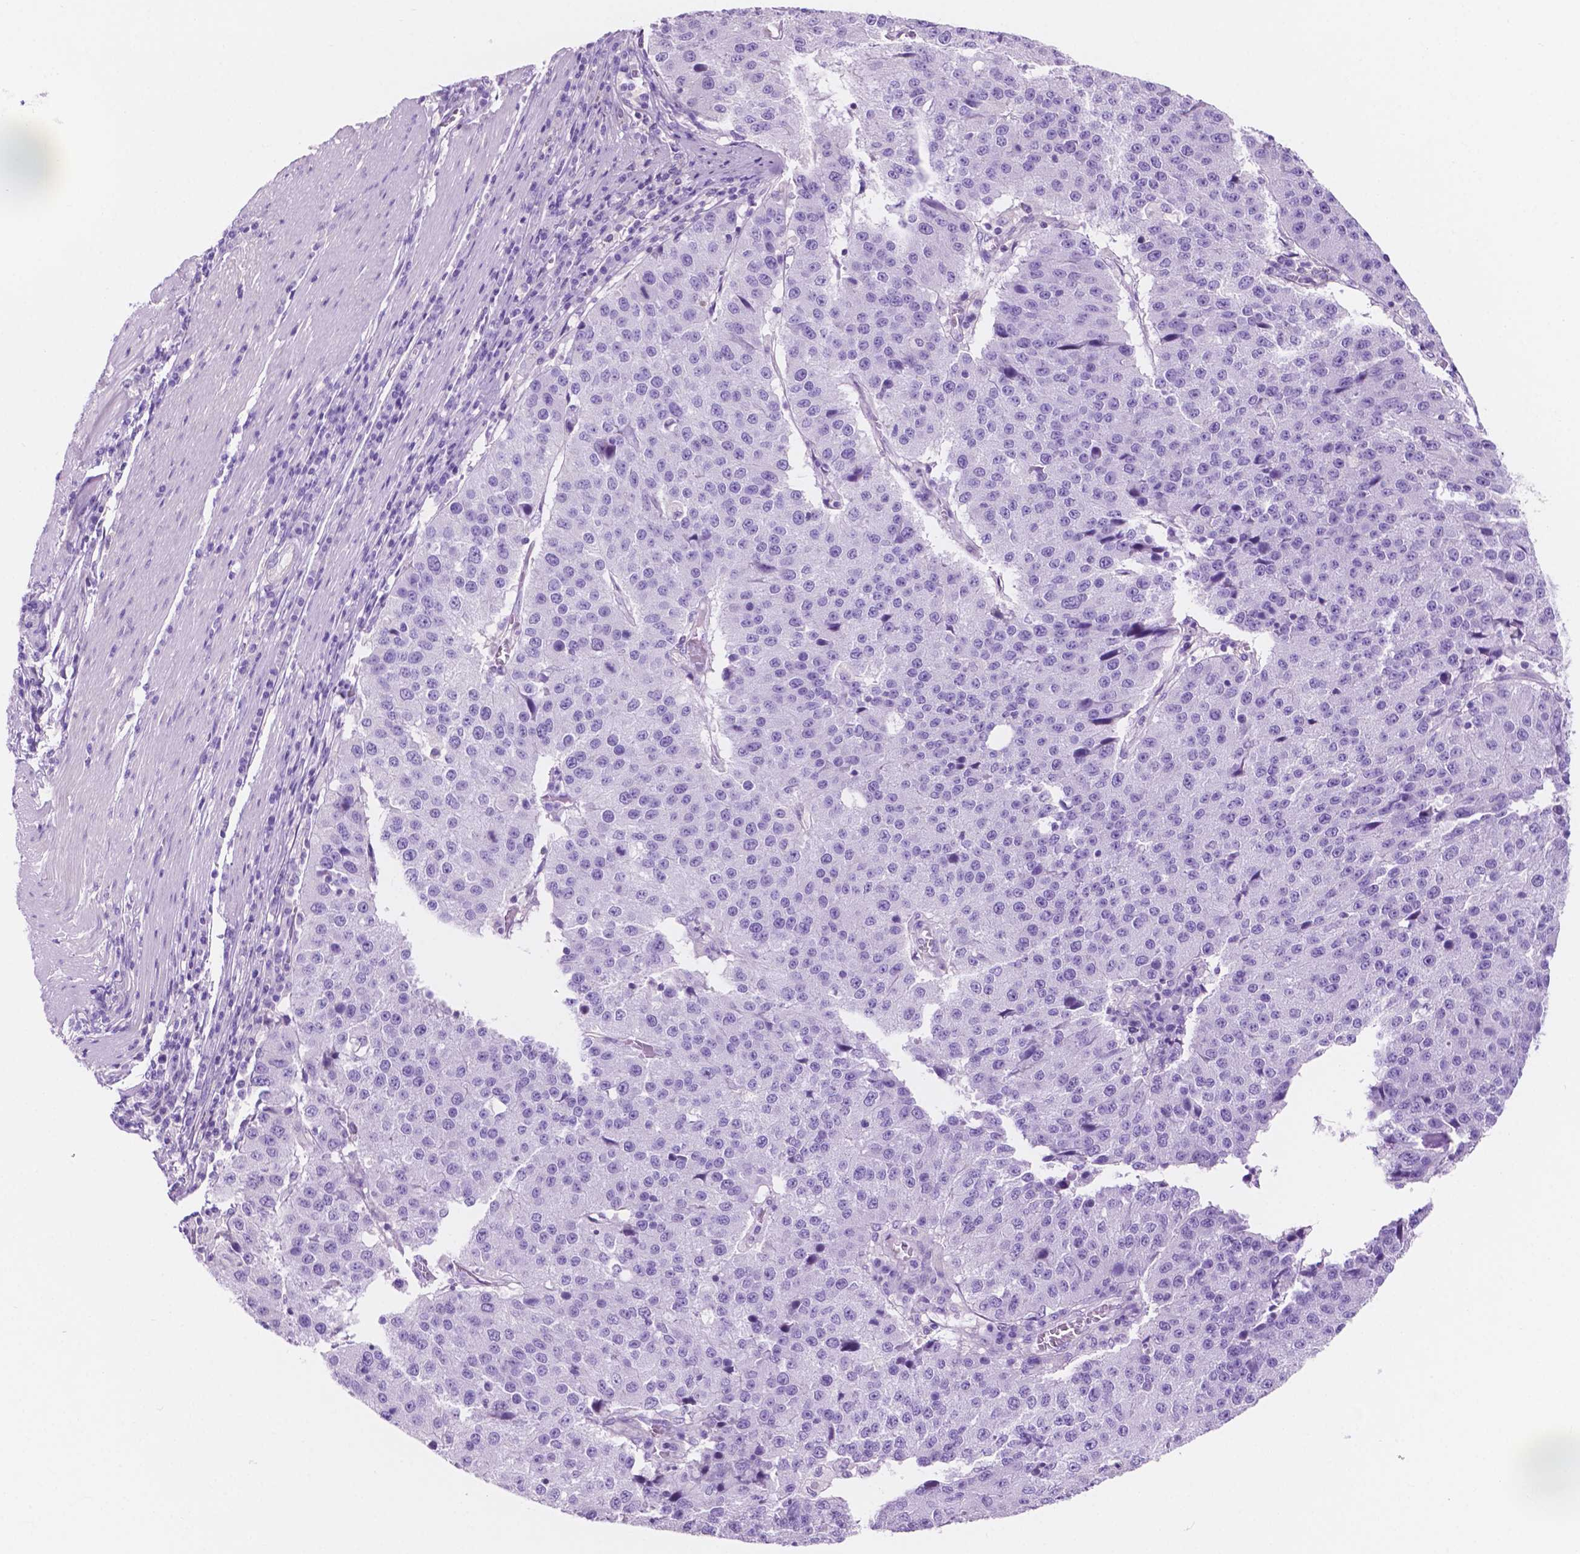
{"staining": {"intensity": "negative", "quantity": "none", "location": "none"}, "tissue": "stomach cancer", "cell_type": "Tumor cells", "image_type": "cancer", "snomed": [{"axis": "morphology", "description": "Adenocarcinoma, NOS"}, {"axis": "topography", "description": "Stomach"}], "caption": "High magnification brightfield microscopy of adenocarcinoma (stomach) stained with DAB (3,3'-diaminobenzidine) (brown) and counterstained with hematoxylin (blue): tumor cells show no significant positivity.", "gene": "IGFN1", "patient": {"sex": "male", "age": 71}}